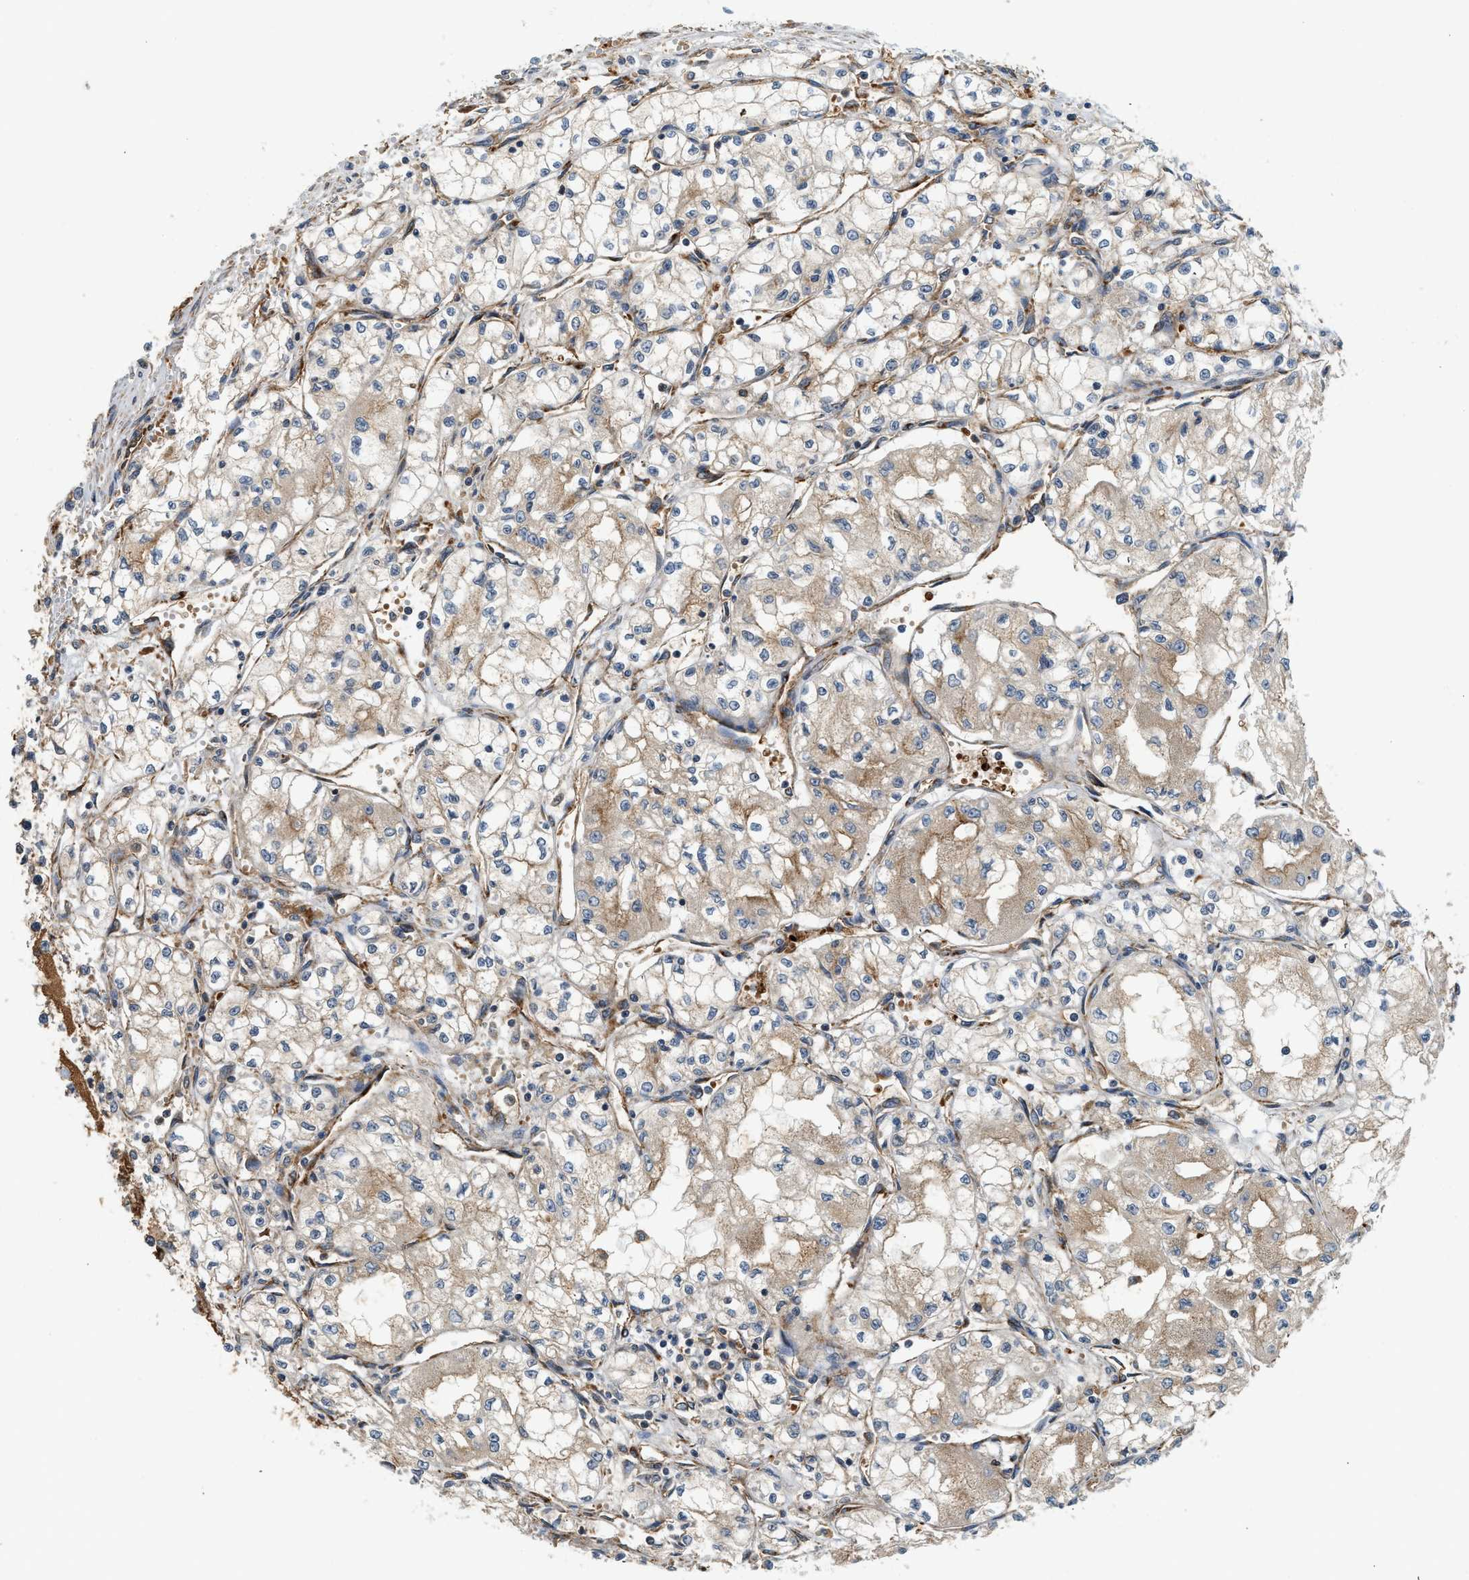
{"staining": {"intensity": "weak", "quantity": "25%-75%", "location": "cytoplasmic/membranous"}, "tissue": "renal cancer", "cell_type": "Tumor cells", "image_type": "cancer", "snomed": [{"axis": "morphology", "description": "Normal tissue, NOS"}, {"axis": "morphology", "description": "Adenocarcinoma, NOS"}, {"axis": "topography", "description": "Kidney"}], "caption": "Approximately 25%-75% of tumor cells in human renal cancer demonstrate weak cytoplasmic/membranous protein positivity as visualized by brown immunohistochemical staining.", "gene": "HIP1", "patient": {"sex": "male", "age": 59}}